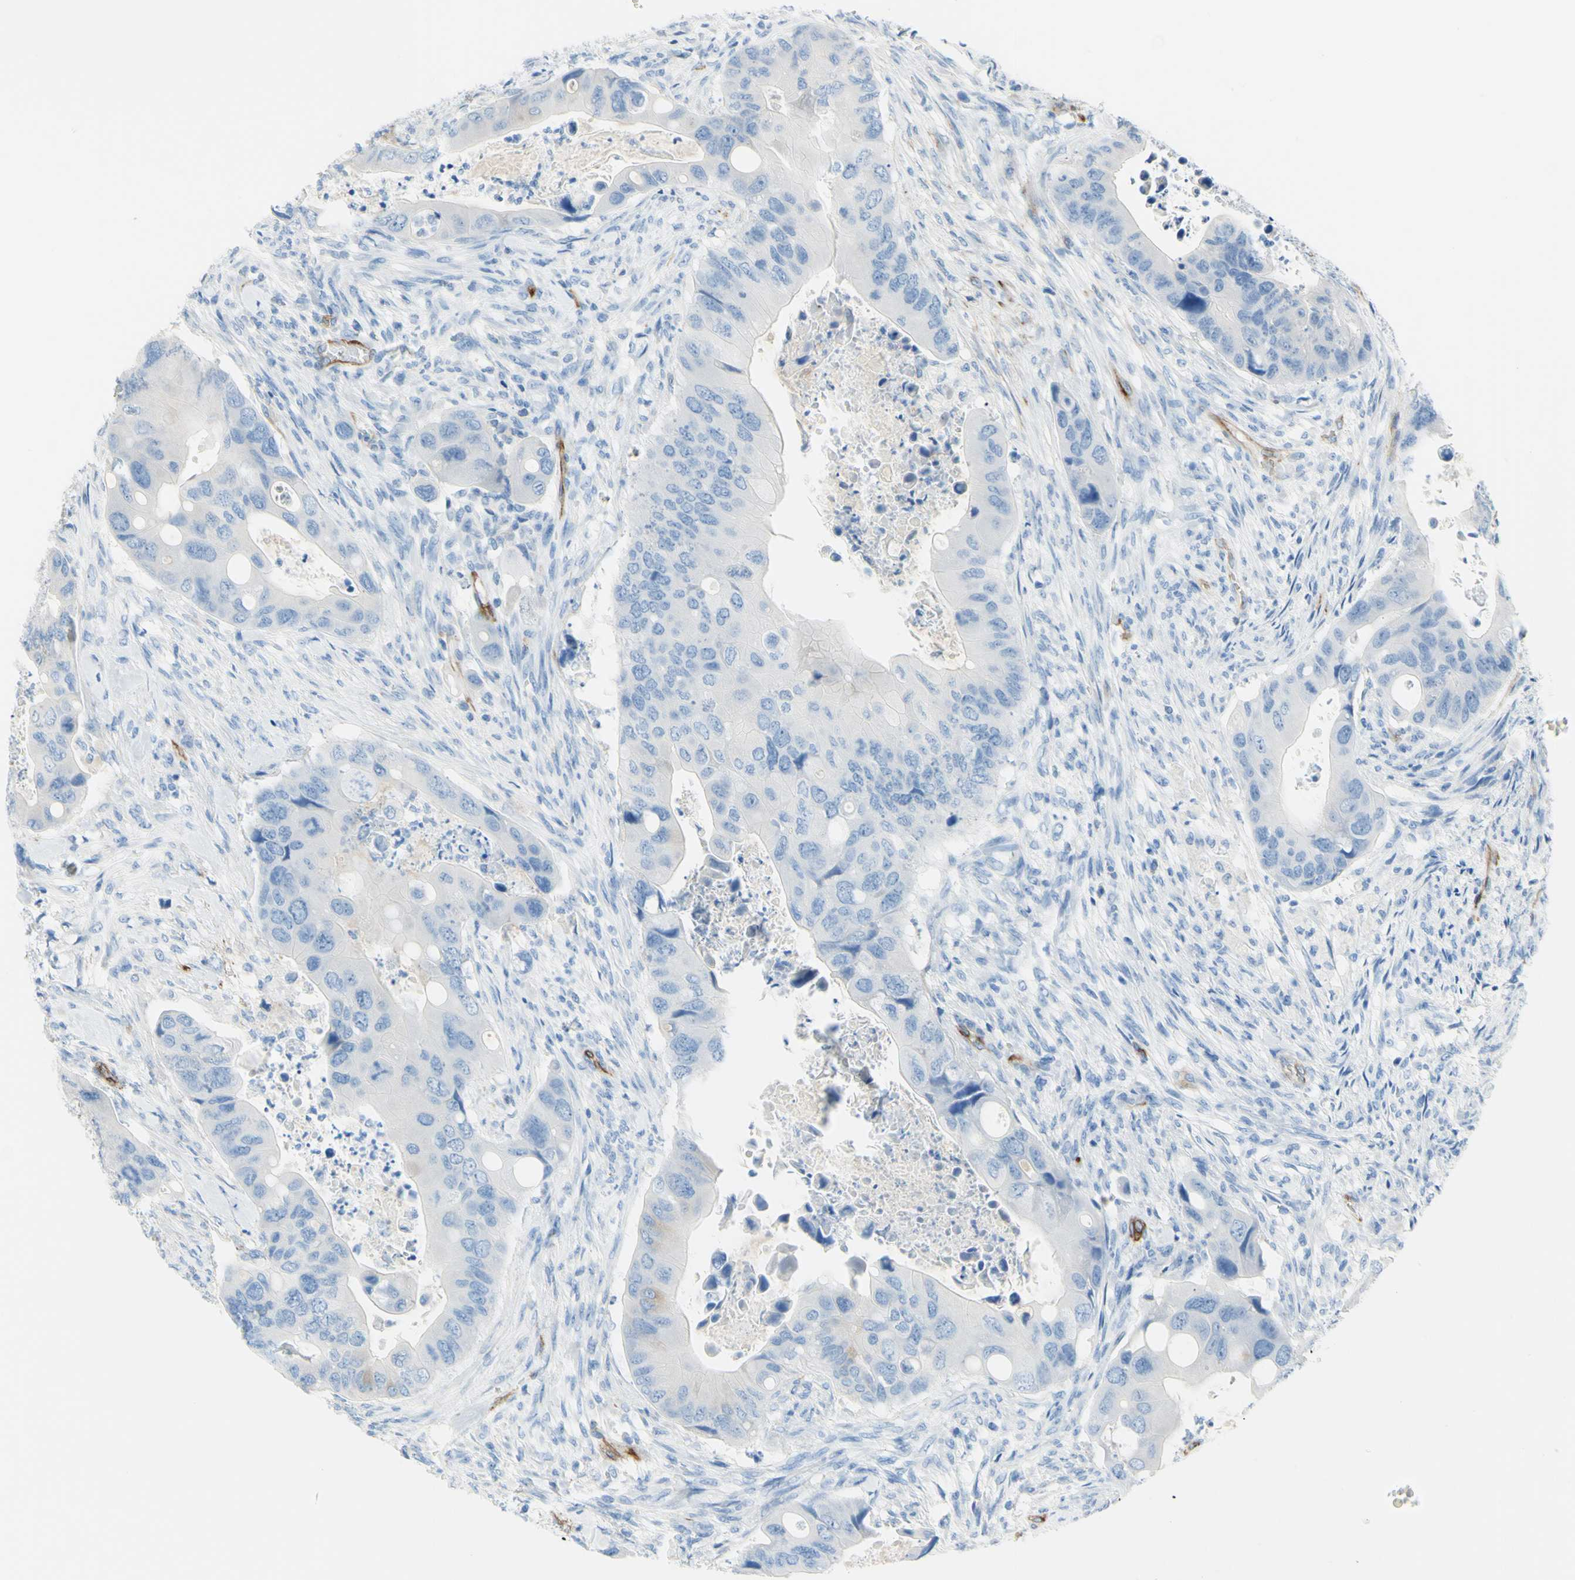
{"staining": {"intensity": "negative", "quantity": "none", "location": "none"}, "tissue": "colorectal cancer", "cell_type": "Tumor cells", "image_type": "cancer", "snomed": [{"axis": "morphology", "description": "Adenocarcinoma, NOS"}, {"axis": "topography", "description": "Rectum"}], "caption": "The photomicrograph displays no staining of tumor cells in adenocarcinoma (colorectal).", "gene": "PRRG2", "patient": {"sex": "female", "age": 57}}